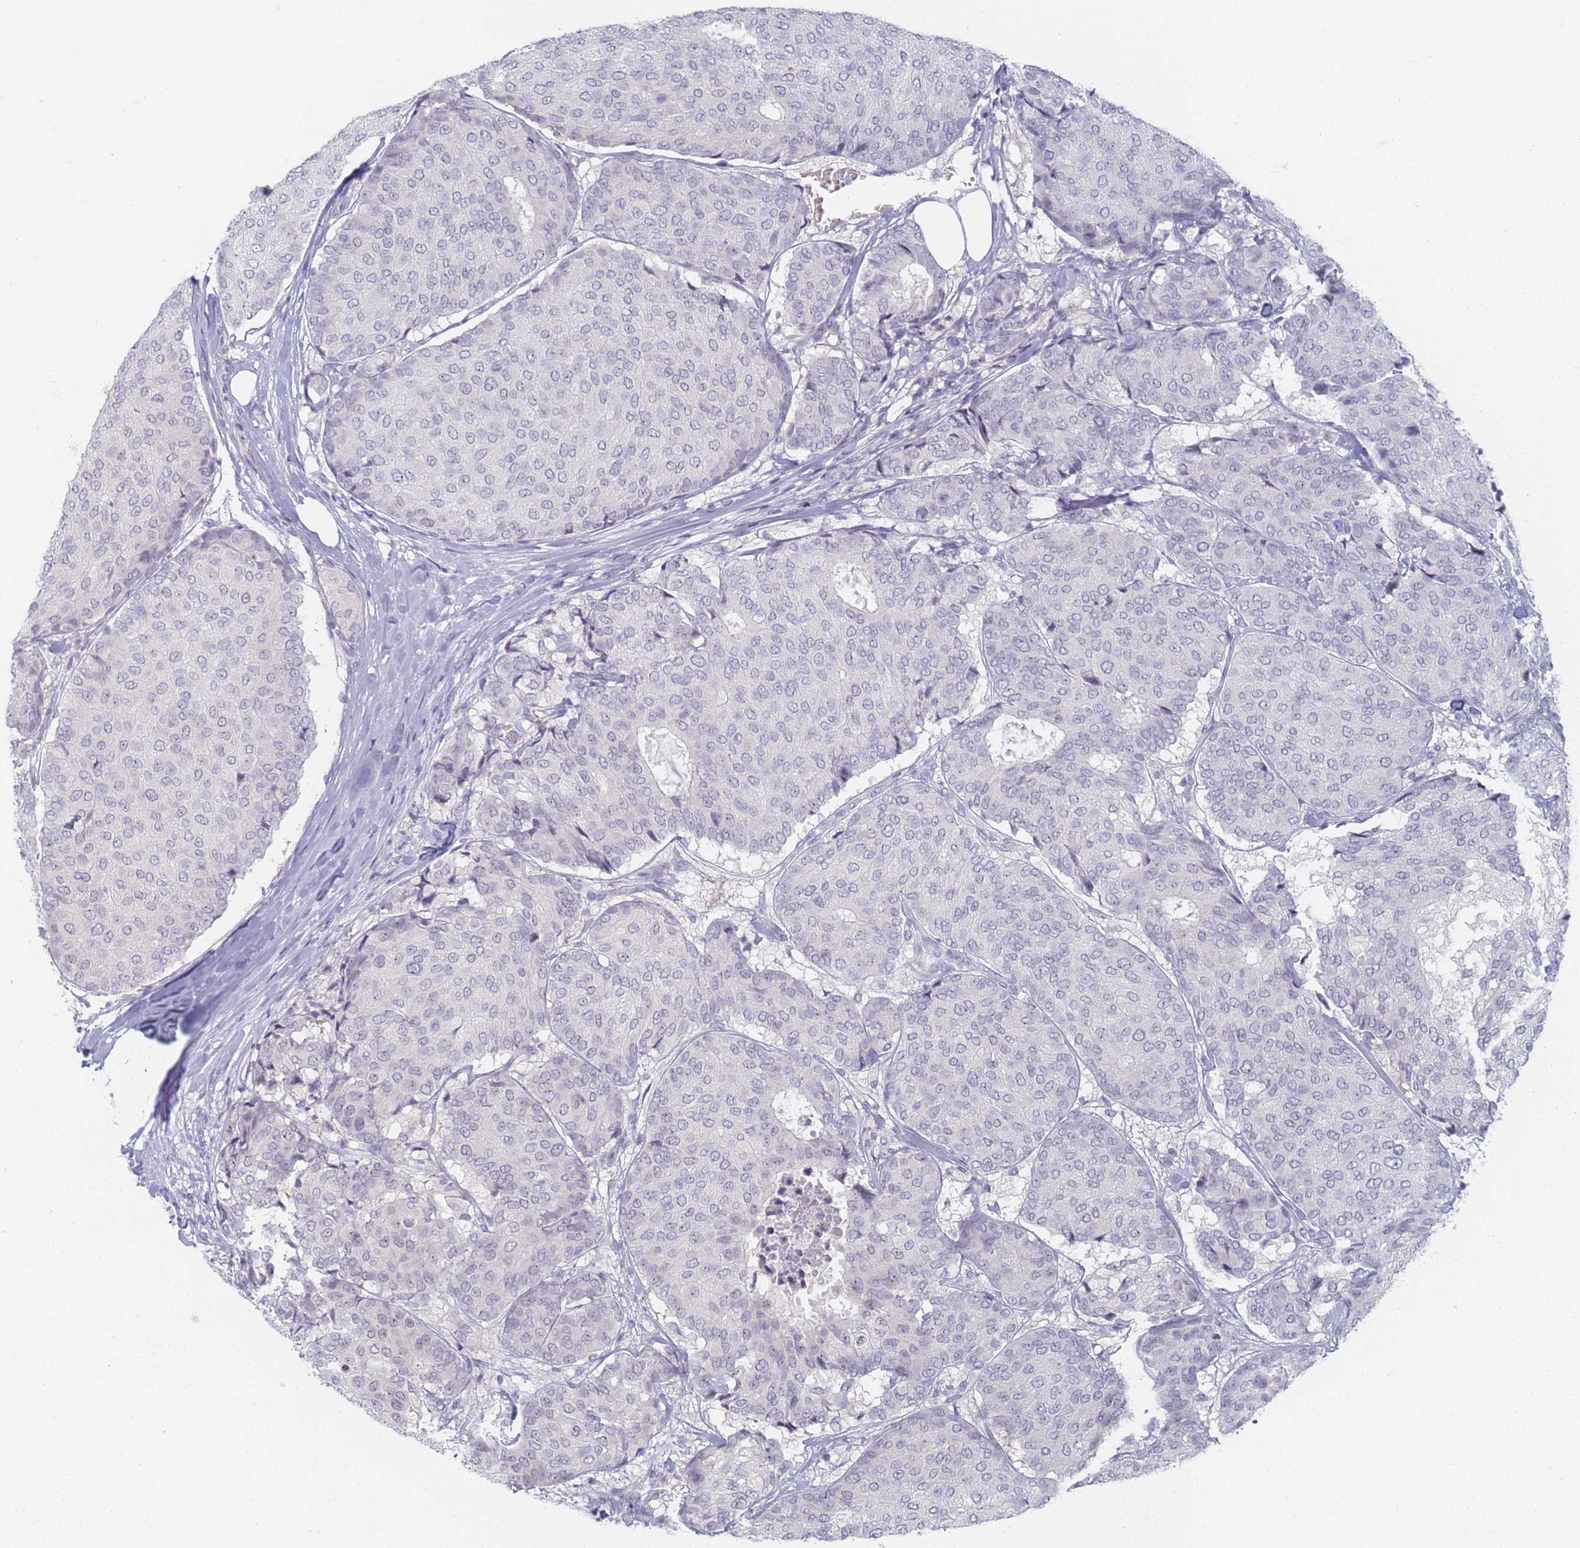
{"staining": {"intensity": "negative", "quantity": "none", "location": "none"}, "tissue": "breast cancer", "cell_type": "Tumor cells", "image_type": "cancer", "snomed": [{"axis": "morphology", "description": "Duct carcinoma"}, {"axis": "topography", "description": "Breast"}], "caption": "Tumor cells show no significant expression in breast invasive ductal carcinoma.", "gene": "SLC38A9", "patient": {"sex": "female", "age": 75}}